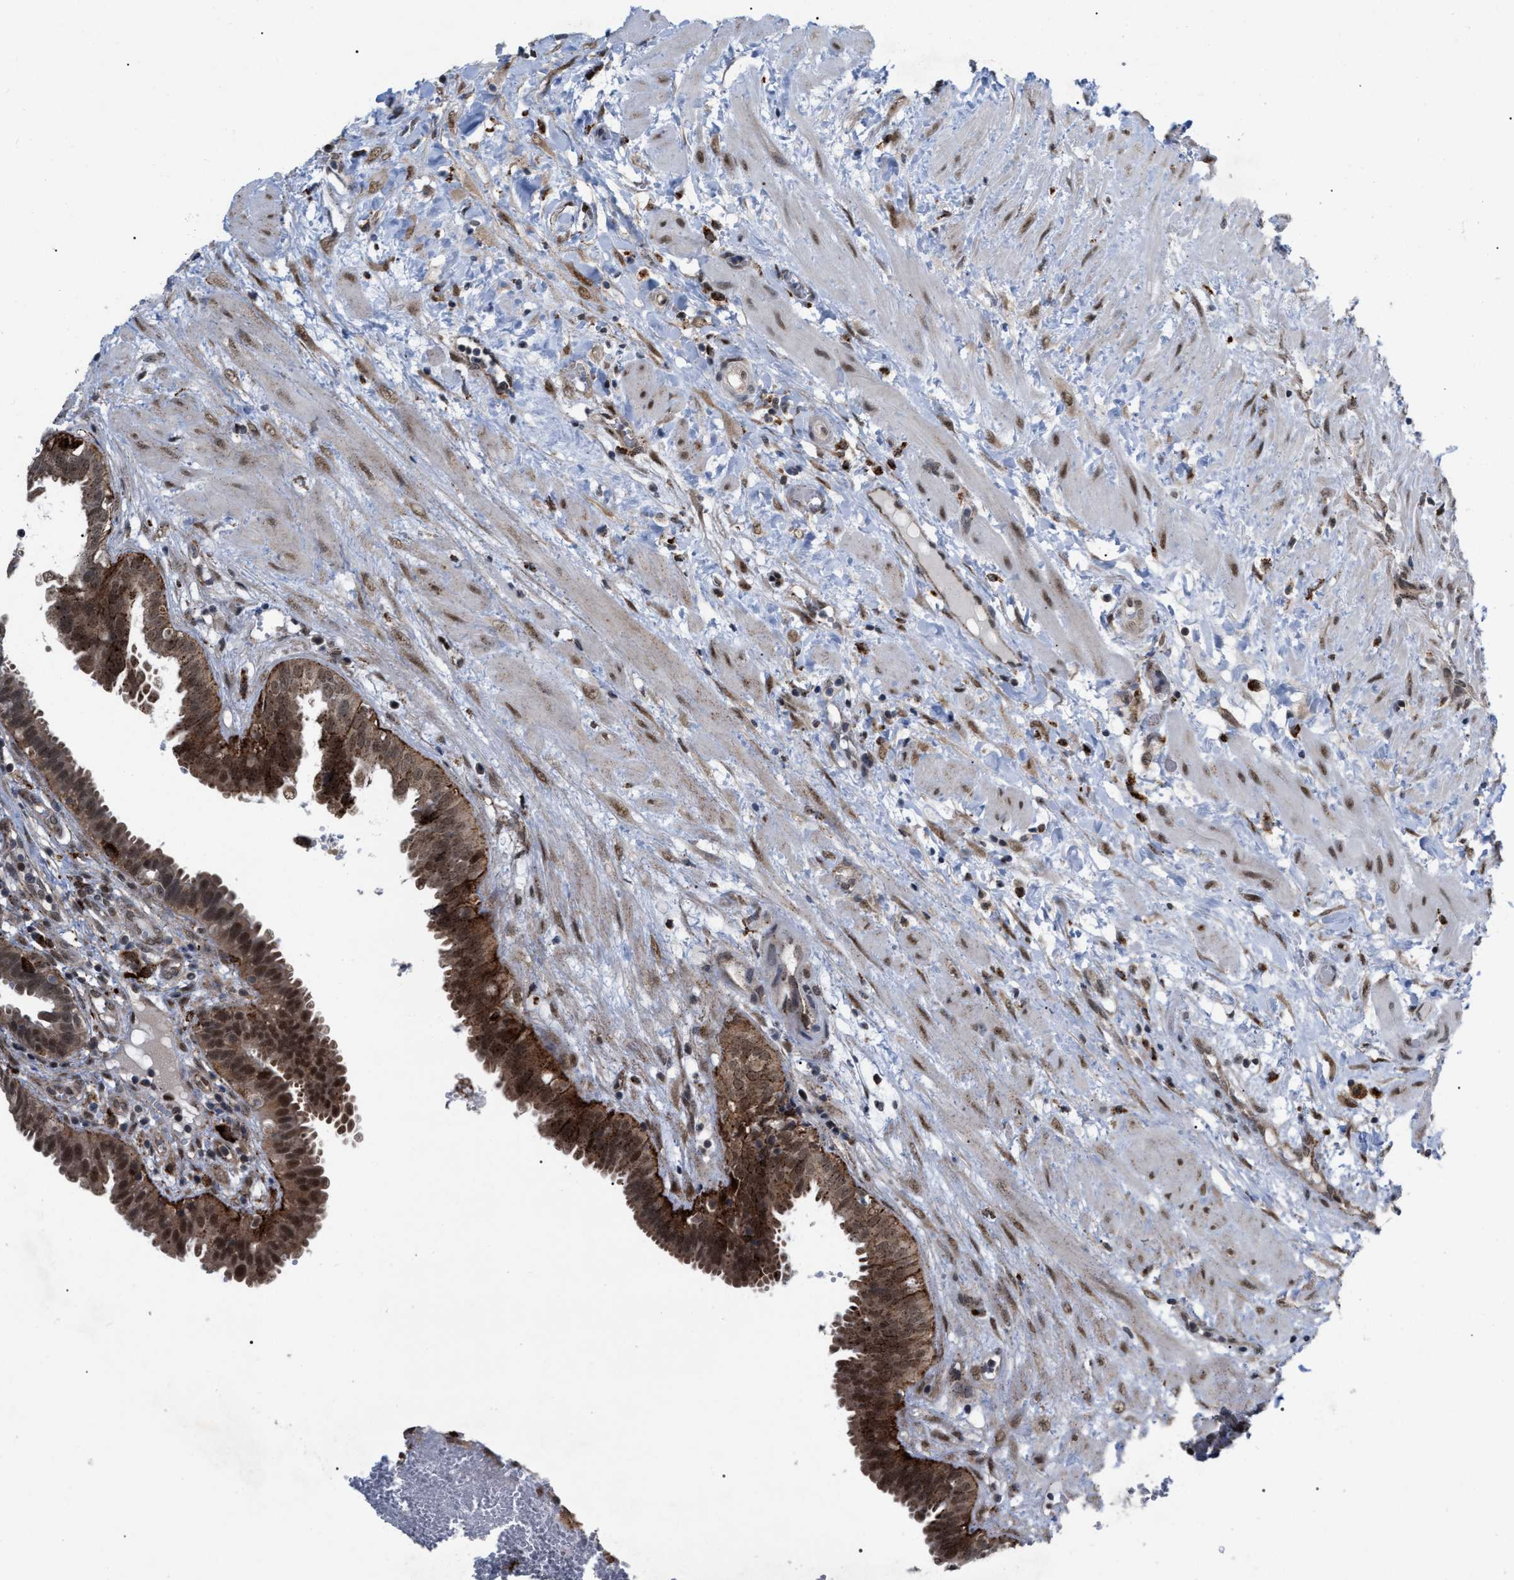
{"staining": {"intensity": "moderate", "quantity": "25%-75%", "location": "cytoplasmic/membranous"}, "tissue": "seminal vesicle", "cell_type": "Glandular cells", "image_type": "normal", "snomed": [{"axis": "morphology", "description": "Normal tissue, NOS"}, {"axis": "morphology", "description": "Adenocarcinoma, High grade"}, {"axis": "topography", "description": "Prostate"}, {"axis": "topography", "description": "Seminal veicle"}], "caption": "High-magnification brightfield microscopy of unremarkable seminal vesicle stained with DAB (3,3'-diaminobenzidine) (brown) and counterstained with hematoxylin (blue). glandular cells exhibit moderate cytoplasmic/membranous staining is appreciated in about25%-75% of cells. Nuclei are stained in blue.", "gene": "UPF1", "patient": {"sex": "male", "age": 55}}